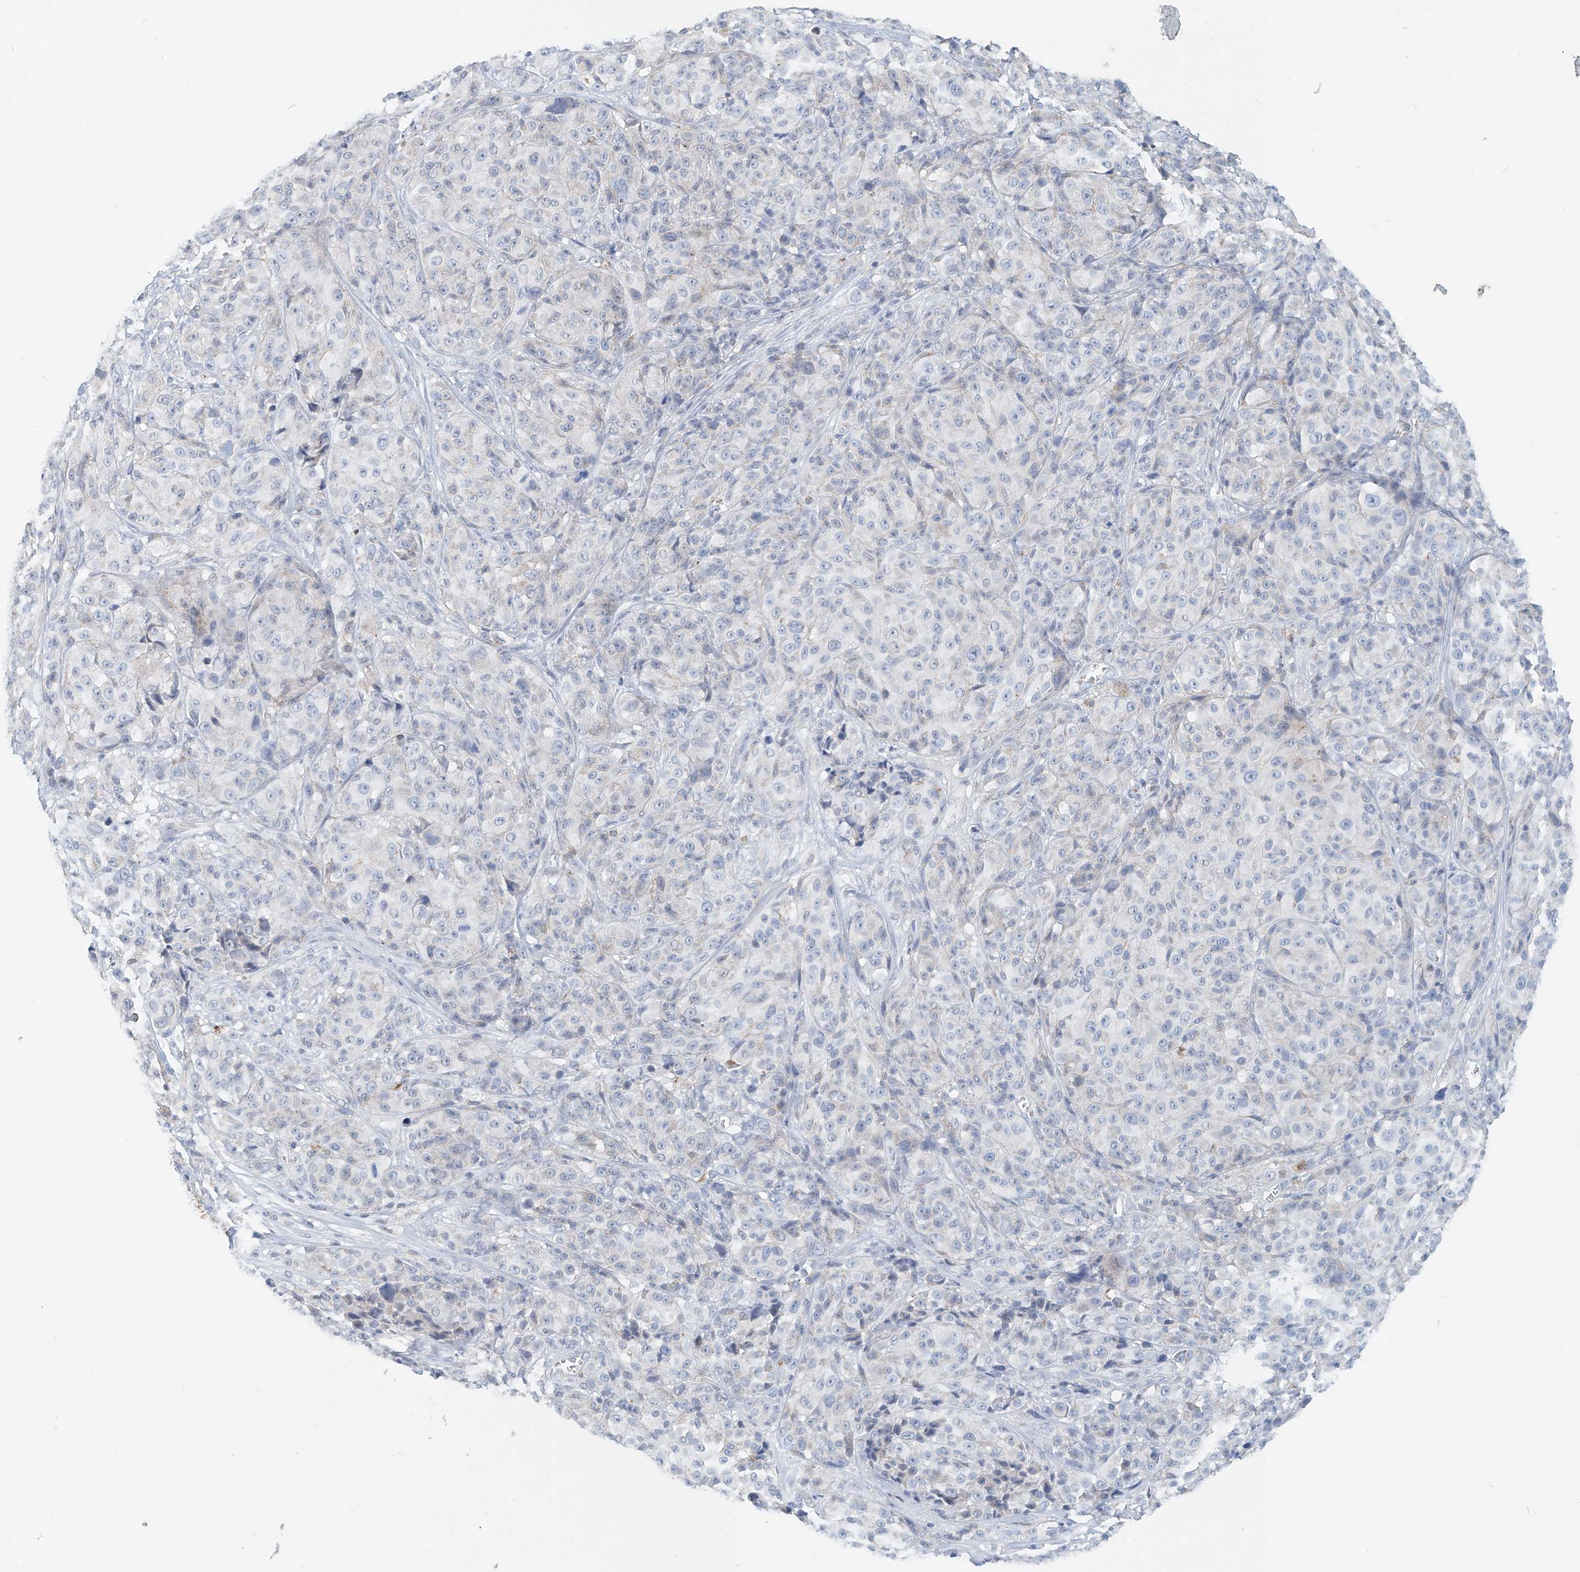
{"staining": {"intensity": "negative", "quantity": "none", "location": "none"}, "tissue": "melanoma", "cell_type": "Tumor cells", "image_type": "cancer", "snomed": [{"axis": "morphology", "description": "Malignant melanoma, NOS"}, {"axis": "topography", "description": "Skin"}], "caption": "Tumor cells are negative for protein expression in human malignant melanoma.", "gene": "PTPRA", "patient": {"sex": "male", "age": 73}}